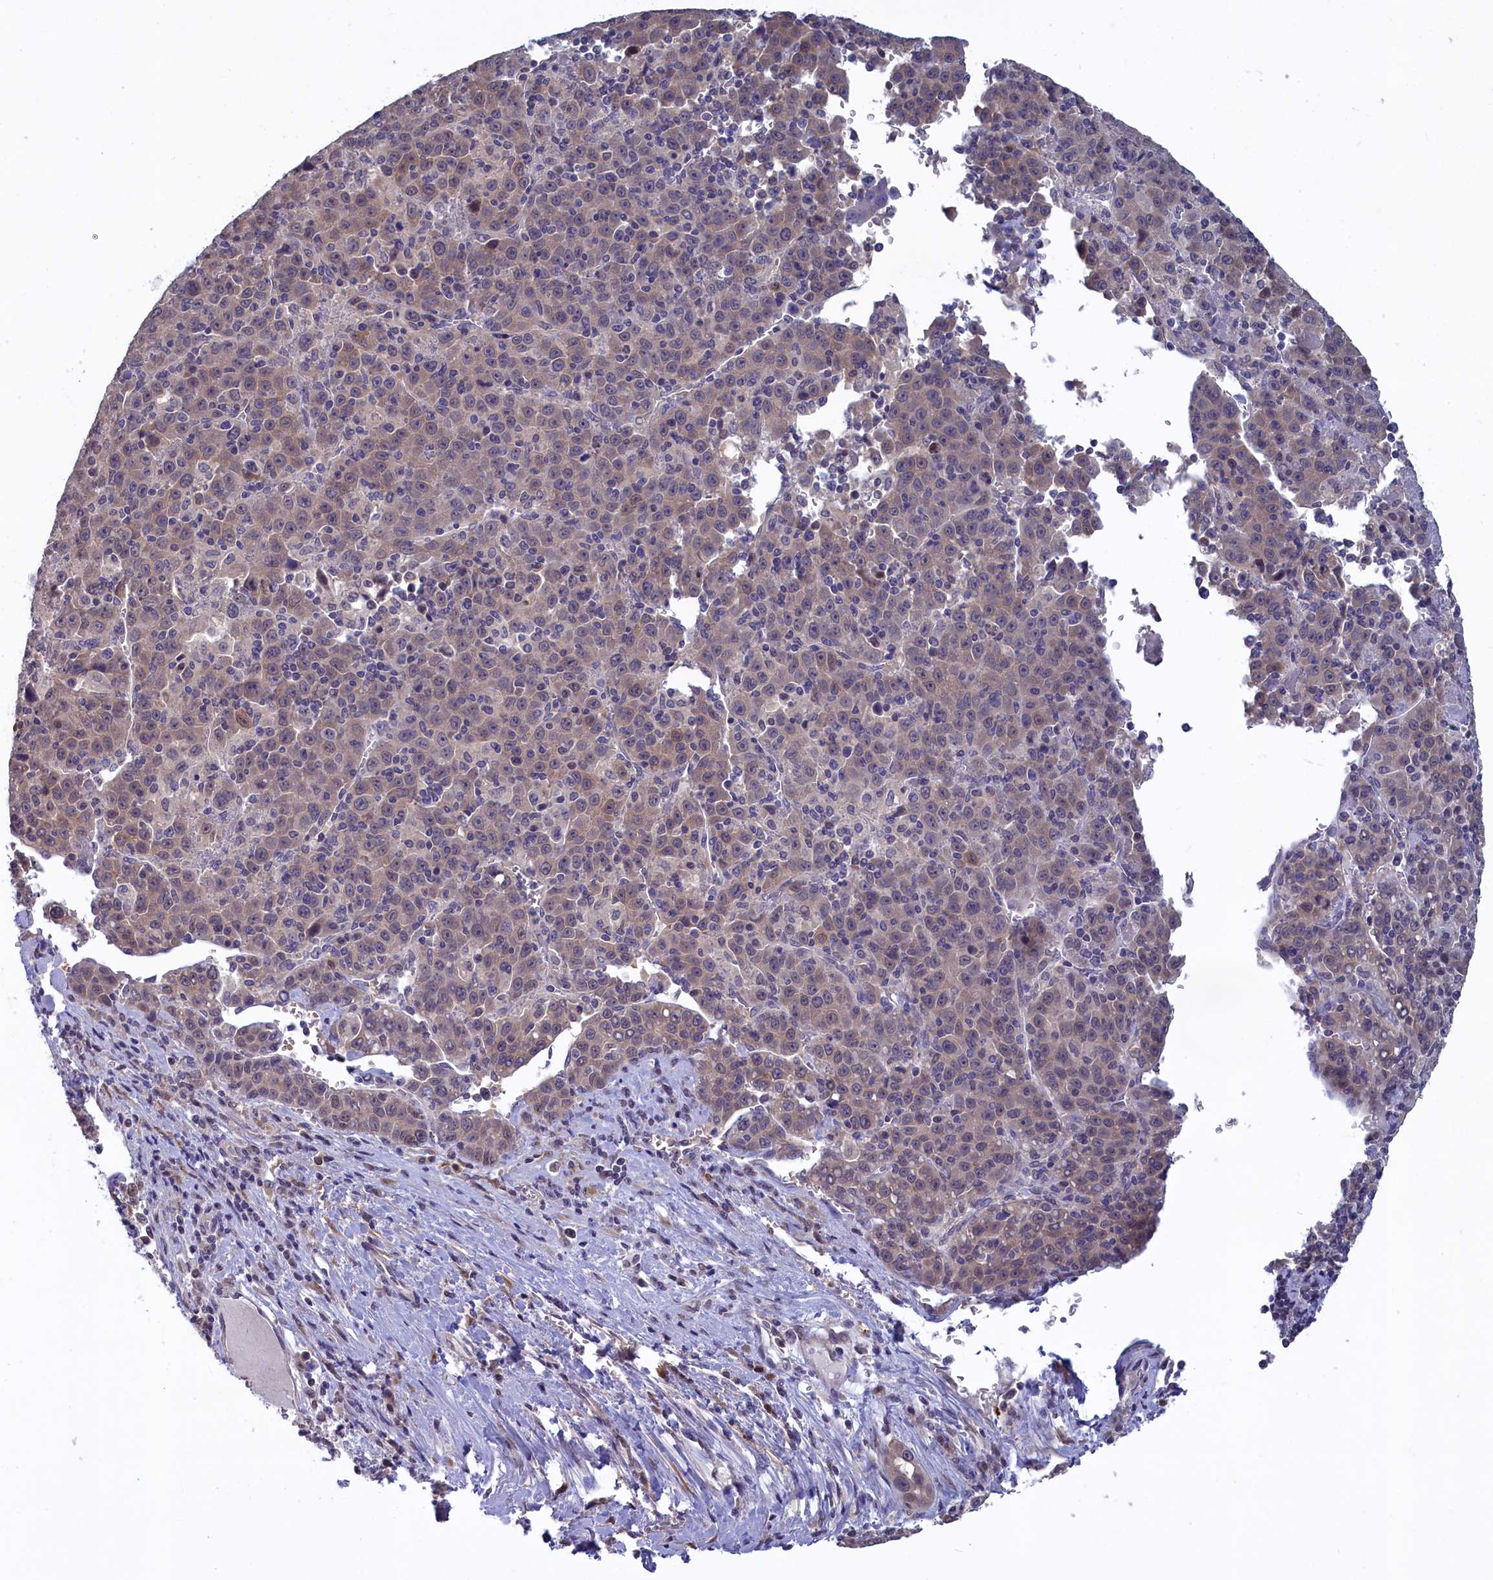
{"staining": {"intensity": "weak", "quantity": "<25%", "location": "nuclear"}, "tissue": "liver cancer", "cell_type": "Tumor cells", "image_type": "cancer", "snomed": [{"axis": "morphology", "description": "Carcinoma, Hepatocellular, NOS"}, {"axis": "topography", "description": "Liver"}], "caption": "High magnification brightfield microscopy of hepatocellular carcinoma (liver) stained with DAB (brown) and counterstained with hematoxylin (blue): tumor cells show no significant positivity. (DAB immunohistochemistry with hematoxylin counter stain).", "gene": "UCHL3", "patient": {"sex": "female", "age": 53}}